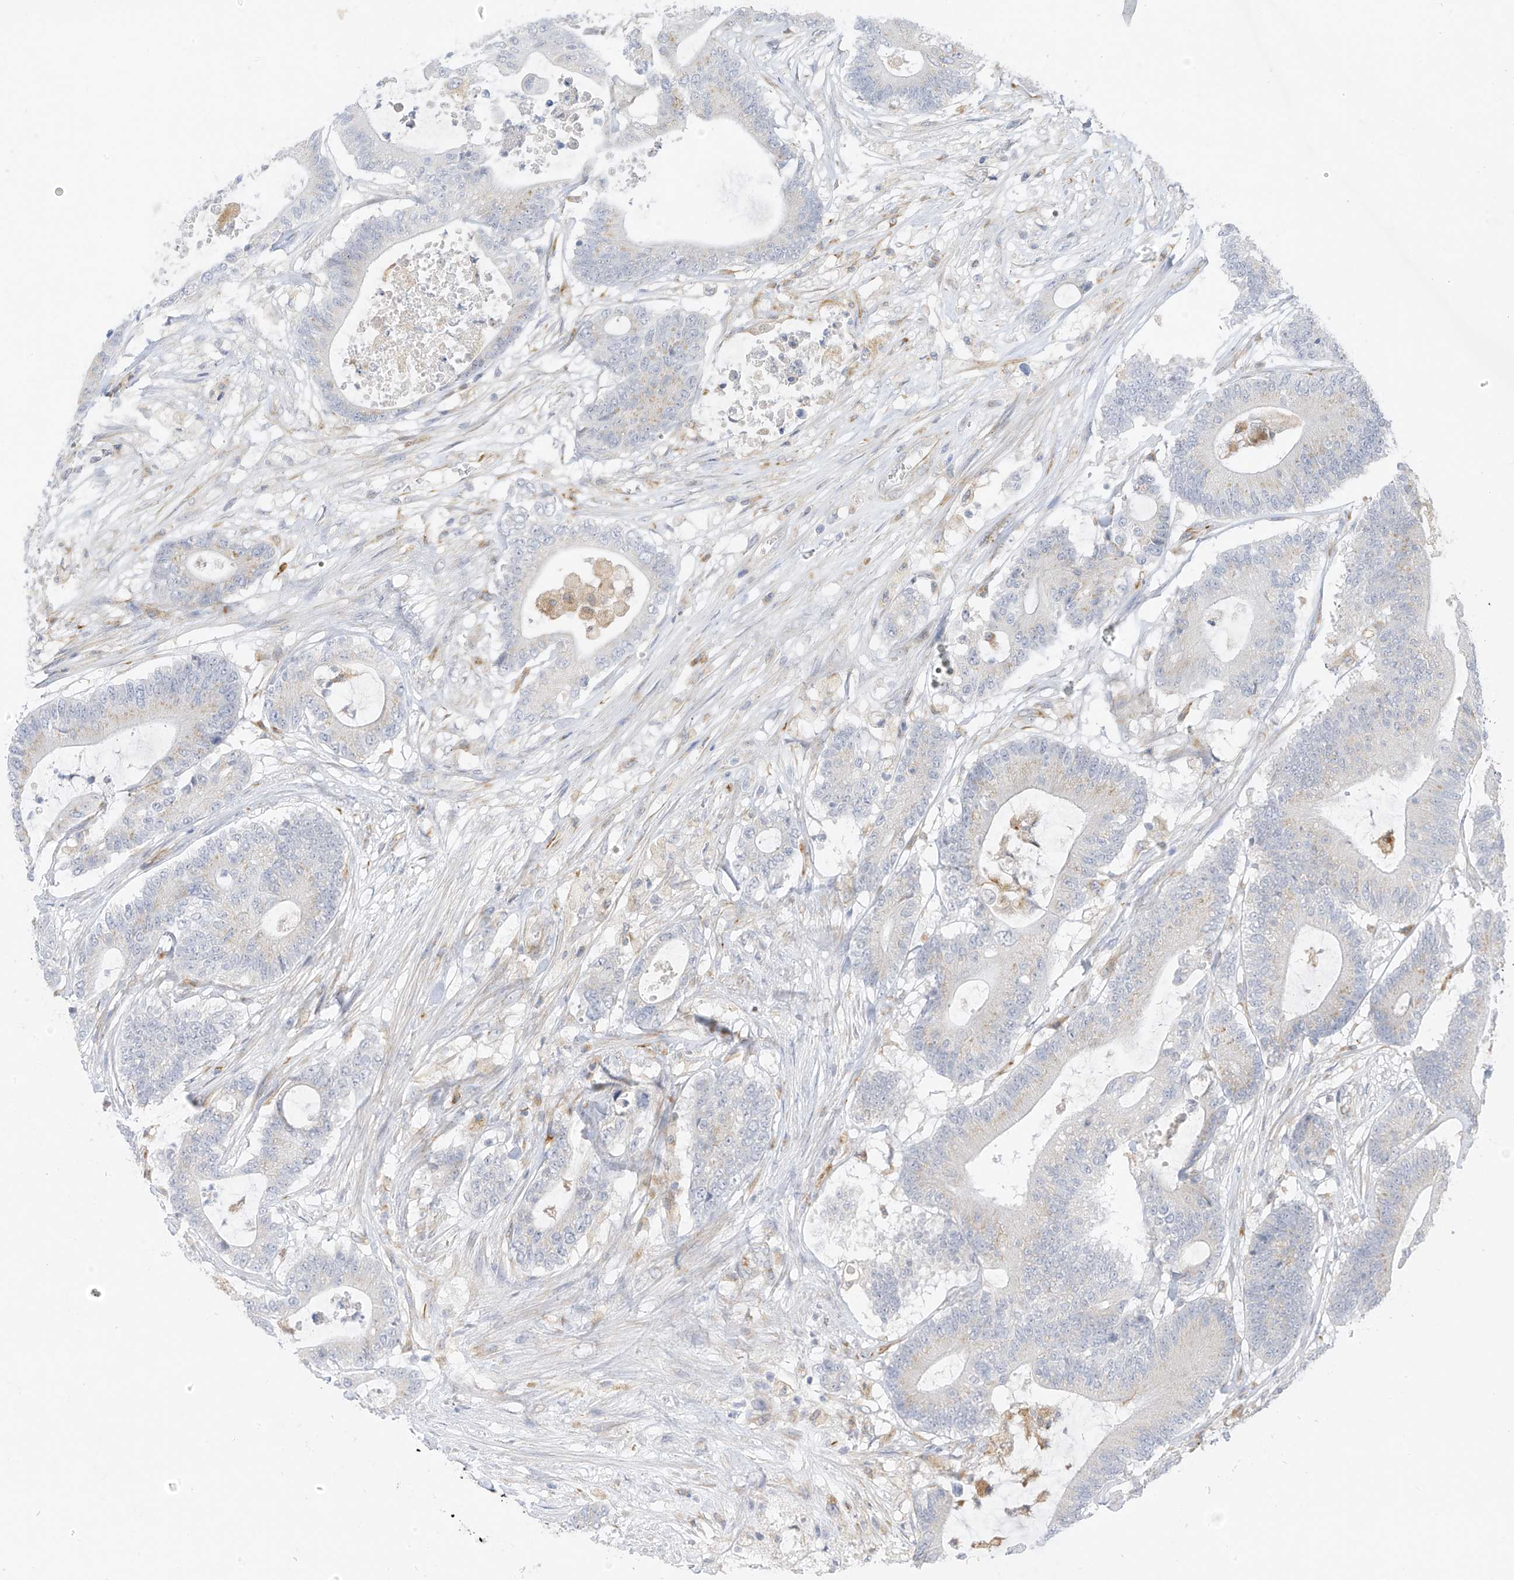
{"staining": {"intensity": "negative", "quantity": "none", "location": "none"}, "tissue": "colorectal cancer", "cell_type": "Tumor cells", "image_type": "cancer", "snomed": [{"axis": "morphology", "description": "Adenocarcinoma, NOS"}, {"axis": "topography", "description": "Colon"}], "caption": "A micrograph of colorectal cancer (adenocarcinoma) stained for a protein exhibits no brown staining in tumor cells.", "gene": "HS6ST2", "patient": {"sex": "female", "age": 84}}